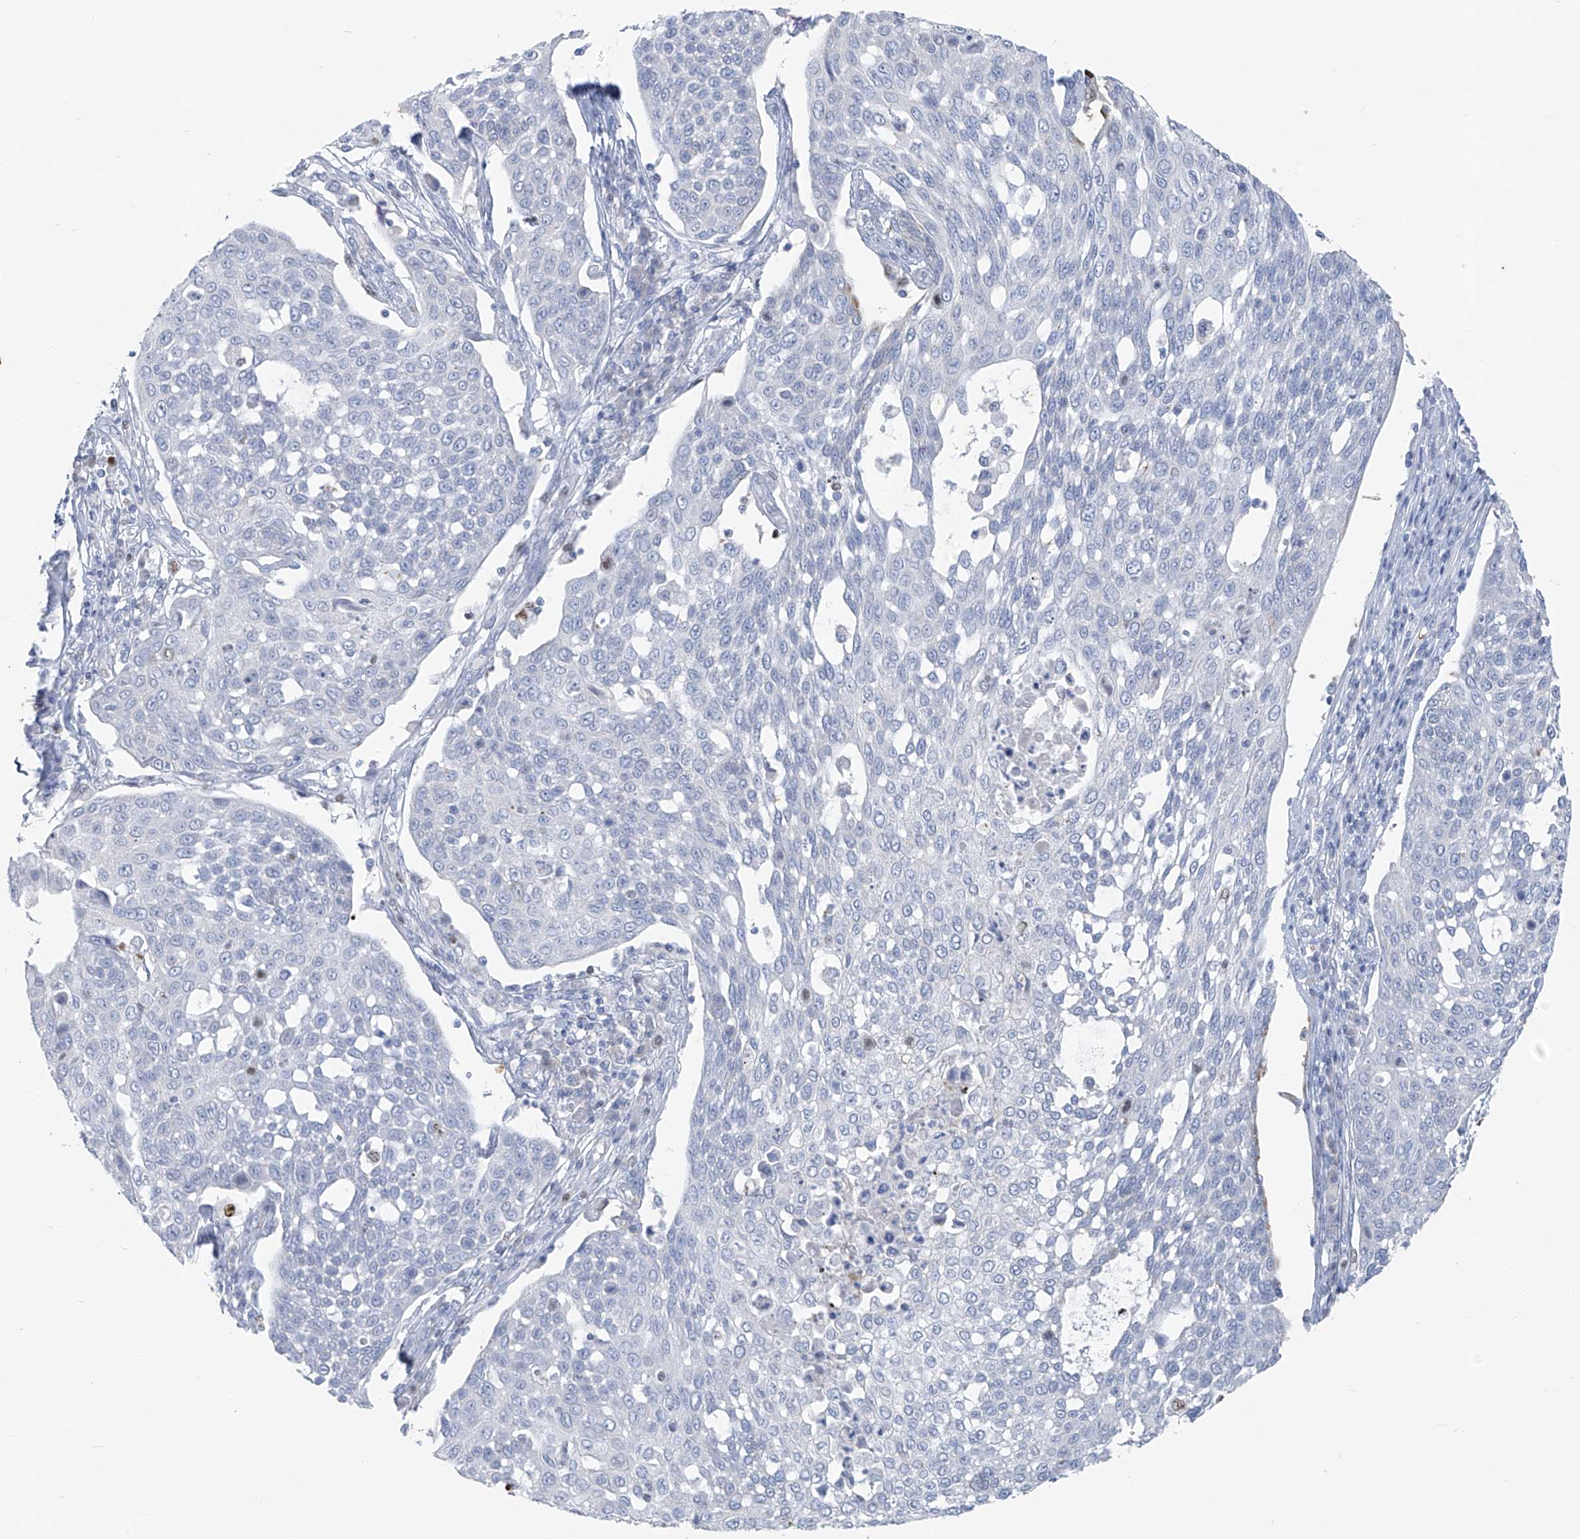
{"staining": {"intensity": "negative", "quantity": "none", "location": "none"}, "tissue": "cervical cancer", "cell_type": "Tumor cells", "image_type": "cancer", "snomed": [{"axis": "morphology", "description": "Squamous cell carcinoma, NOS"}, {"axis": "topography", "description": "Cervix"}], "caption": "DAB (3,3'-diaminobenzidine) immunohistochemical staining of human squamous cell carcinoma (cervical) demonstrates no significant positivity in tumor cells.", "gene": "CX3CR1", "patient": {"sex": "female", "age": 34}}